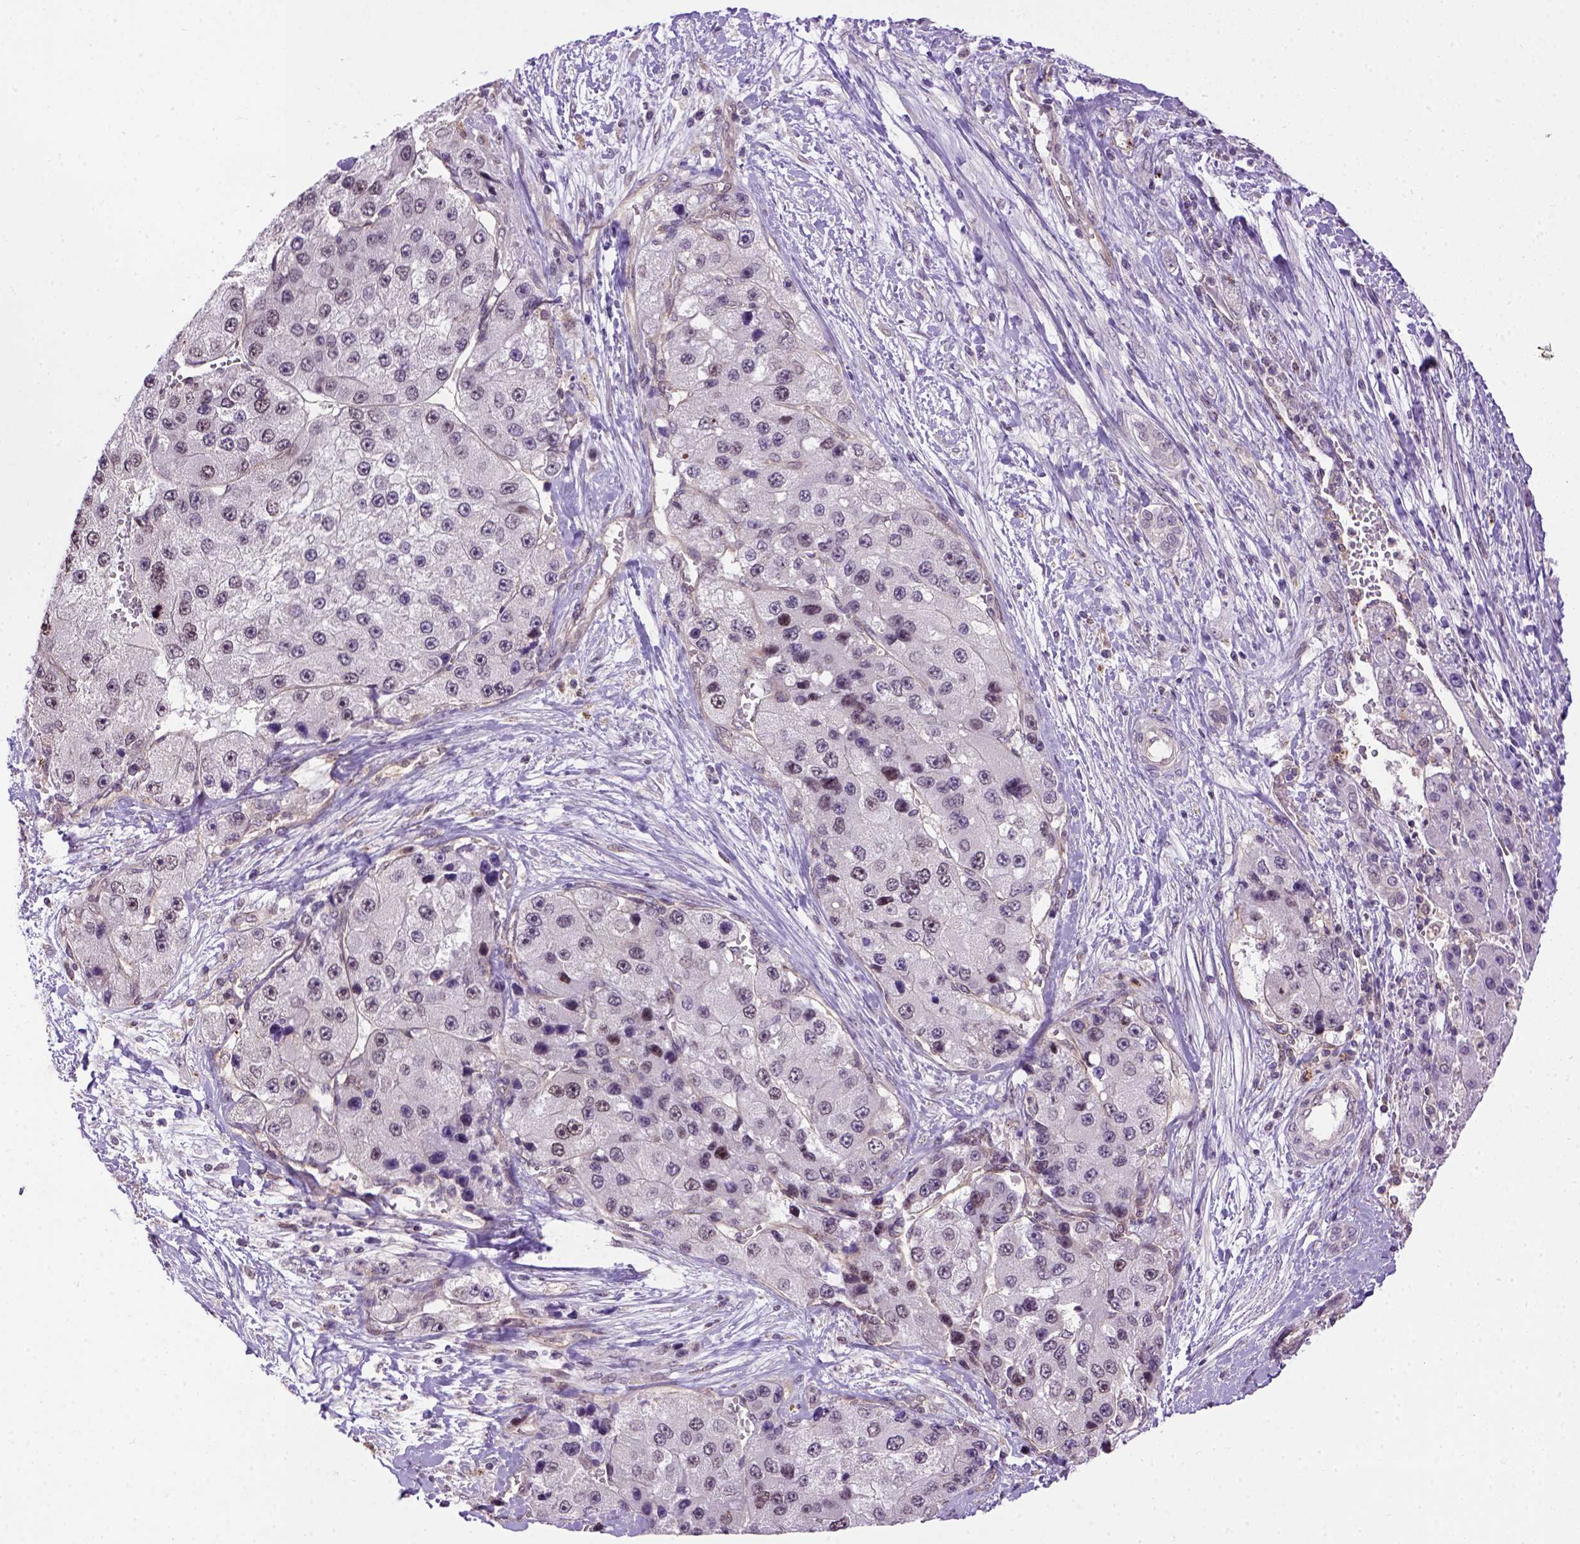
{"staining": {"intensity": "negative", "quantity": "none", "location": "none"}, "tissue": "liver cancer", "cell_type": "Tumor cells", "image_type": "cancer", "snomed": [{"axis": "morphology", "description": "Carcinoma, Hepatocellular, NOS"}, {"axis": "topography", "description": "Liver"}], "caption": "There is no significant expression in tumor cells of liver cancer.", "gene": "KAZN", "patient": {"sex": "female", "age": 73}}